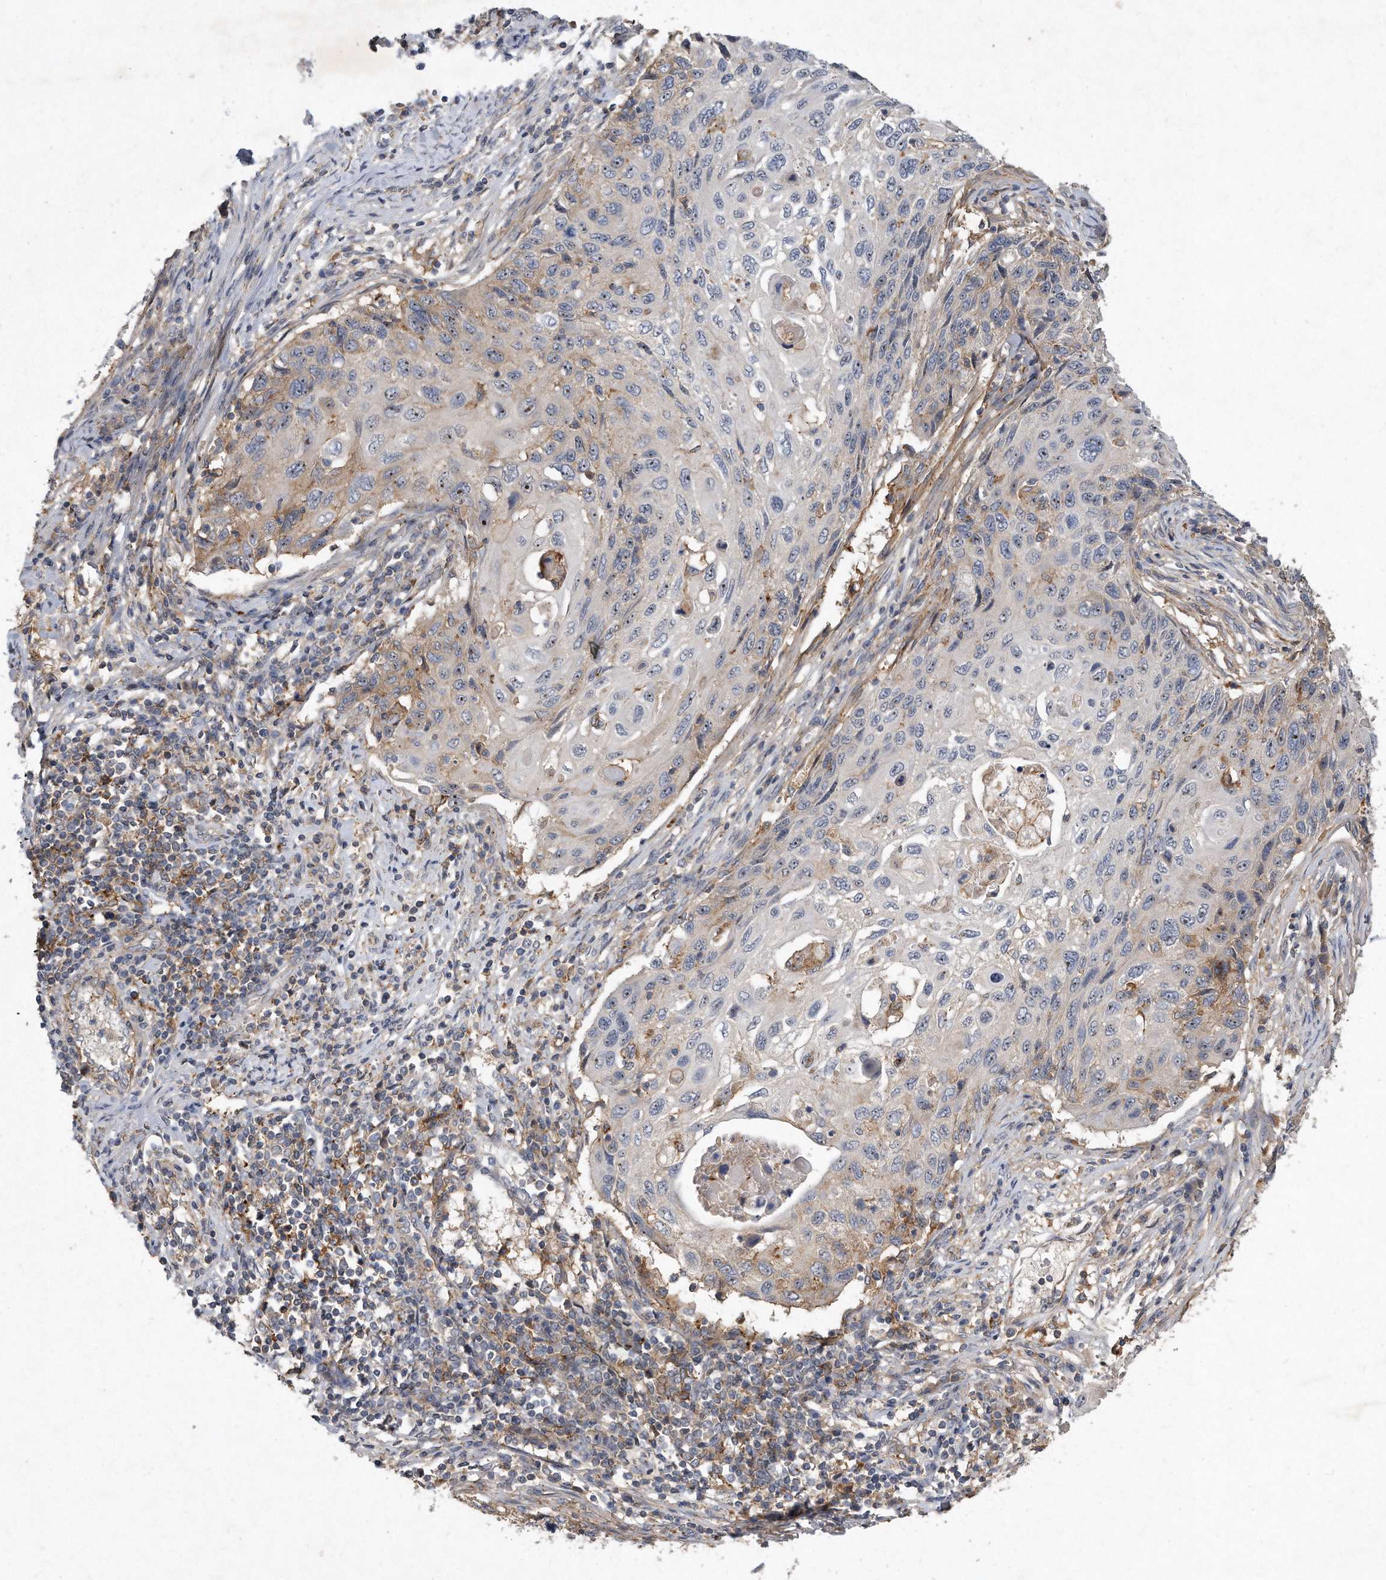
{"staining": {"intensity": "weak", "quantity": "<25%", "location": "cytoplasmic/membranous"}, "tissue": "cervical cancer", "cell_type": "Tumor cells", "image_type": "cancer", "snomed": [{"axis": "morphology", "description": "Squamous cell carcinoma, NOS"}, {"axis": "topography", "description": "Cervix"}], "caption": "This is an IHC micrograph of human cervical squamous cell carcinoma. There is no expression in tumor cells.", "gene": "PGBD2", "patient": {"sex": "female", "age": 70}}